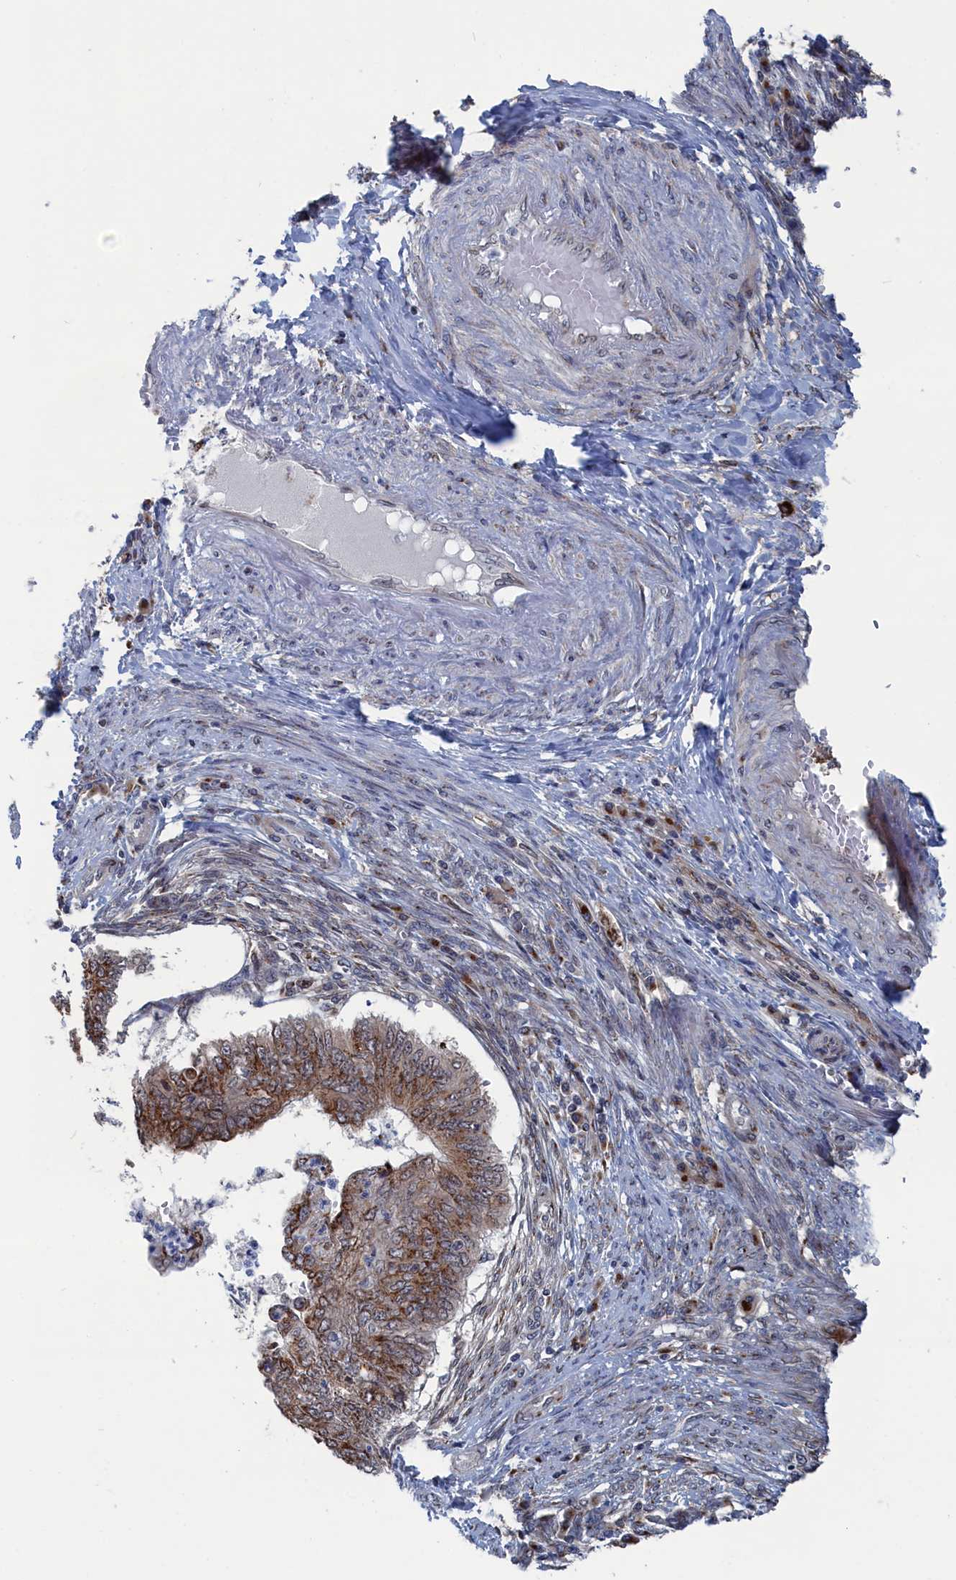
{"staining": {"intensity": "moderate", "quantity": ">75%", "location": "cytoplasmic/membranous"}, "tissue": "endometrial cancer", "cell_type": "Tumor cells", "image_type": "cancer", "snomed": [{"axis": "morphology", "description": "Adenocarcinoma, NOS"}, {"axis": "topography", "description": "Endometrium"}], "caption": "Adenocarcinoma (endometrial) stained with a protein marker exhibits moderate staining in tumor cells.", "gene": "IRX1", "patient": {"sex": "female", "age": 68}}